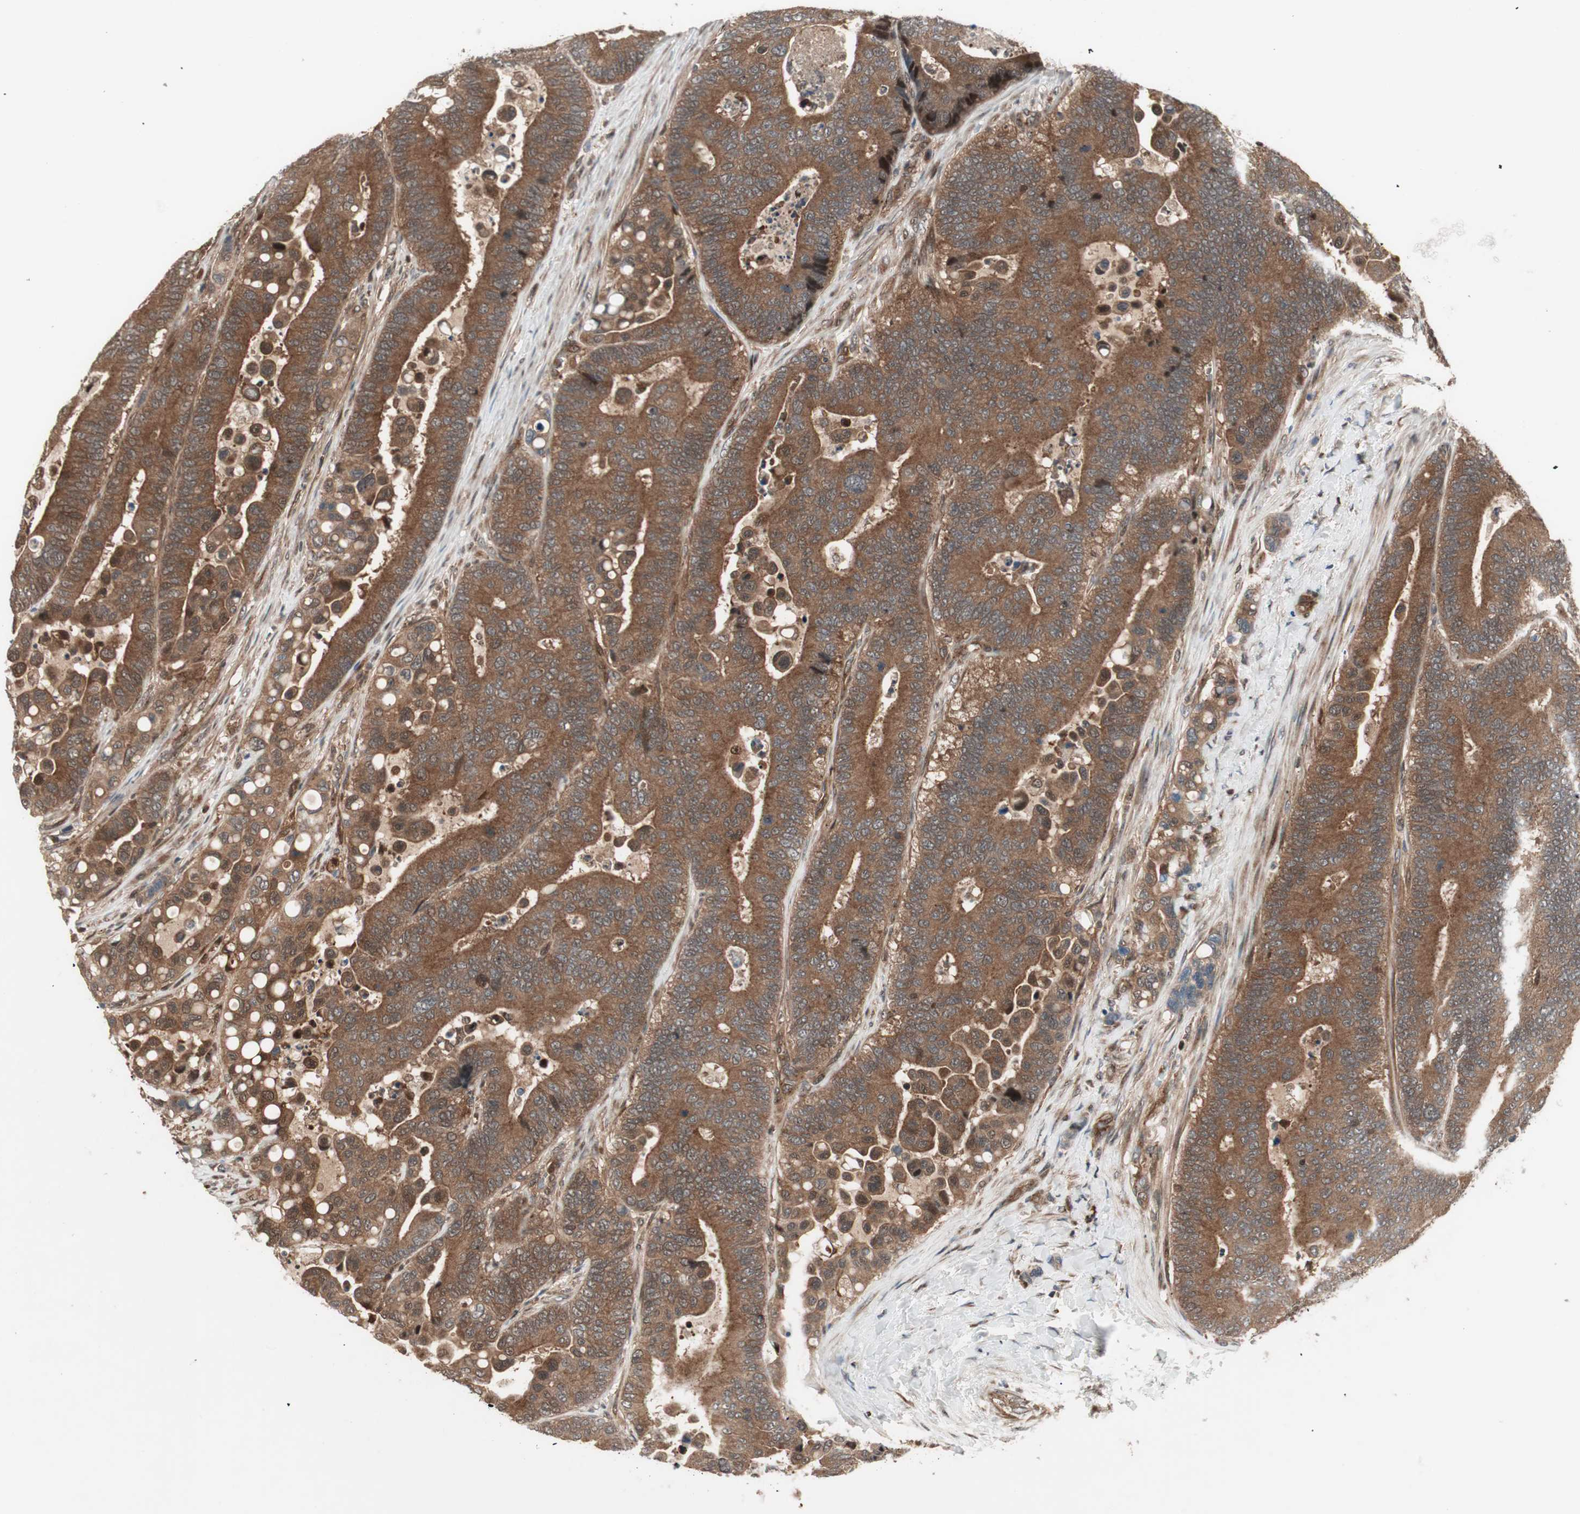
{"staining": {"intensity": "strong", "quantity": ">75%", "location": "cytoplasmic/membranous"}, "tissue": "colorectal cancer", "cell_type": "Tumor cells", "image_type": "cancer", "snomed": [{"axis": "morphology", "description": "Normal tissue, NOS"}, {"axis": "morphology", "description": "Adenocarcinoma, NOS"}, {"axis": "topography", "description": "Colon"}], "caption": "Immunohistochemistry (DAB (3,3'-diaminobenzidine)) staining of adenocarcinoma (colorectal) reveals strong cytoplasmic/membranous protein staining in approximately >75% of tumor cells. (IHC, brightfield microscopy, high magnification).", "gene": "PRKG2", "patient": {"sex": "male", "age": 82}}